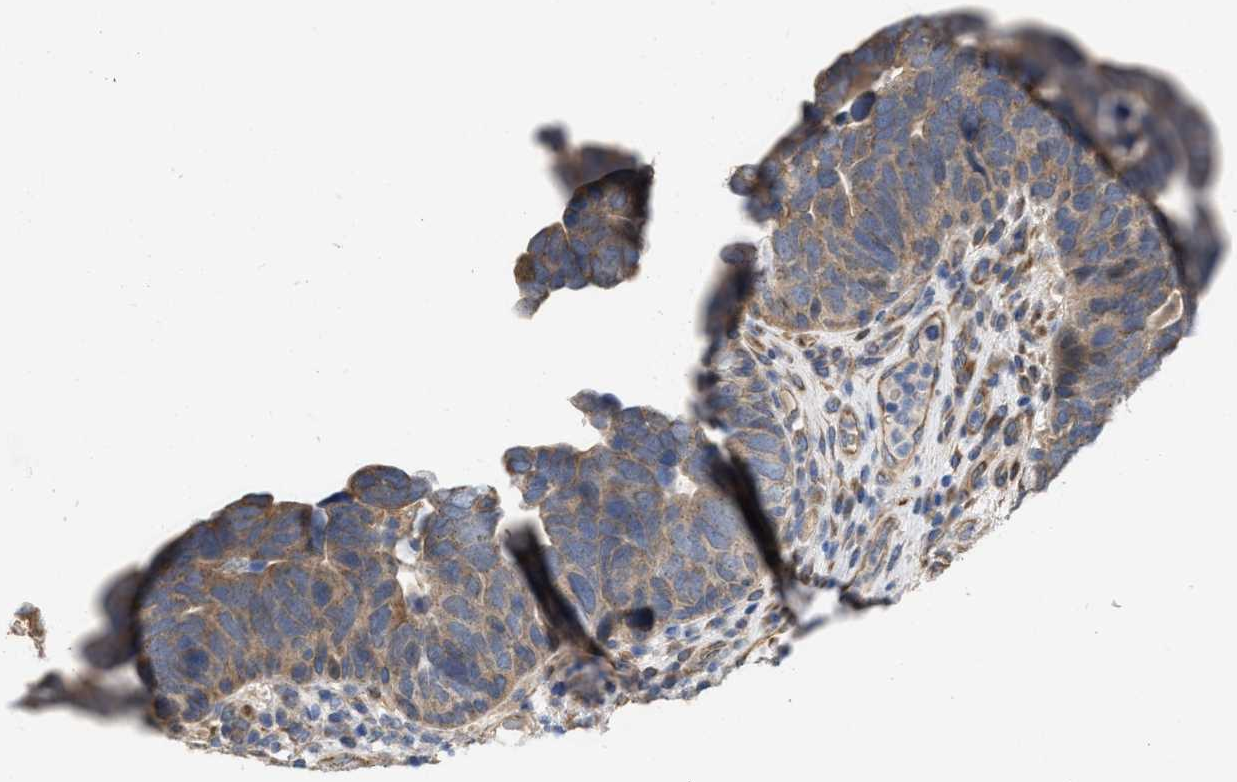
{"staining": {"intensity": "weak", "quantity": "<25%", "location": "cytoplasmic/membranous"}, "tissue": "urothelial cancer", "cell_type": "Tumor cells", "image_type": "cancer", "snomed": [{"axis": "morphology", "description": "Urothelial carcinoma, High grade"}, {"axis": "topography", "description": "Urinary bladder"}], "caption": "High power microscopy histopathology image of an immunohistochemistry (IHC) photomicrograph of high-grade urothelial carcinoma, revealing no significant staining in tumor cells.", "gene": "SLC4A11", "patient": {"sex": "female", "age": 82}}